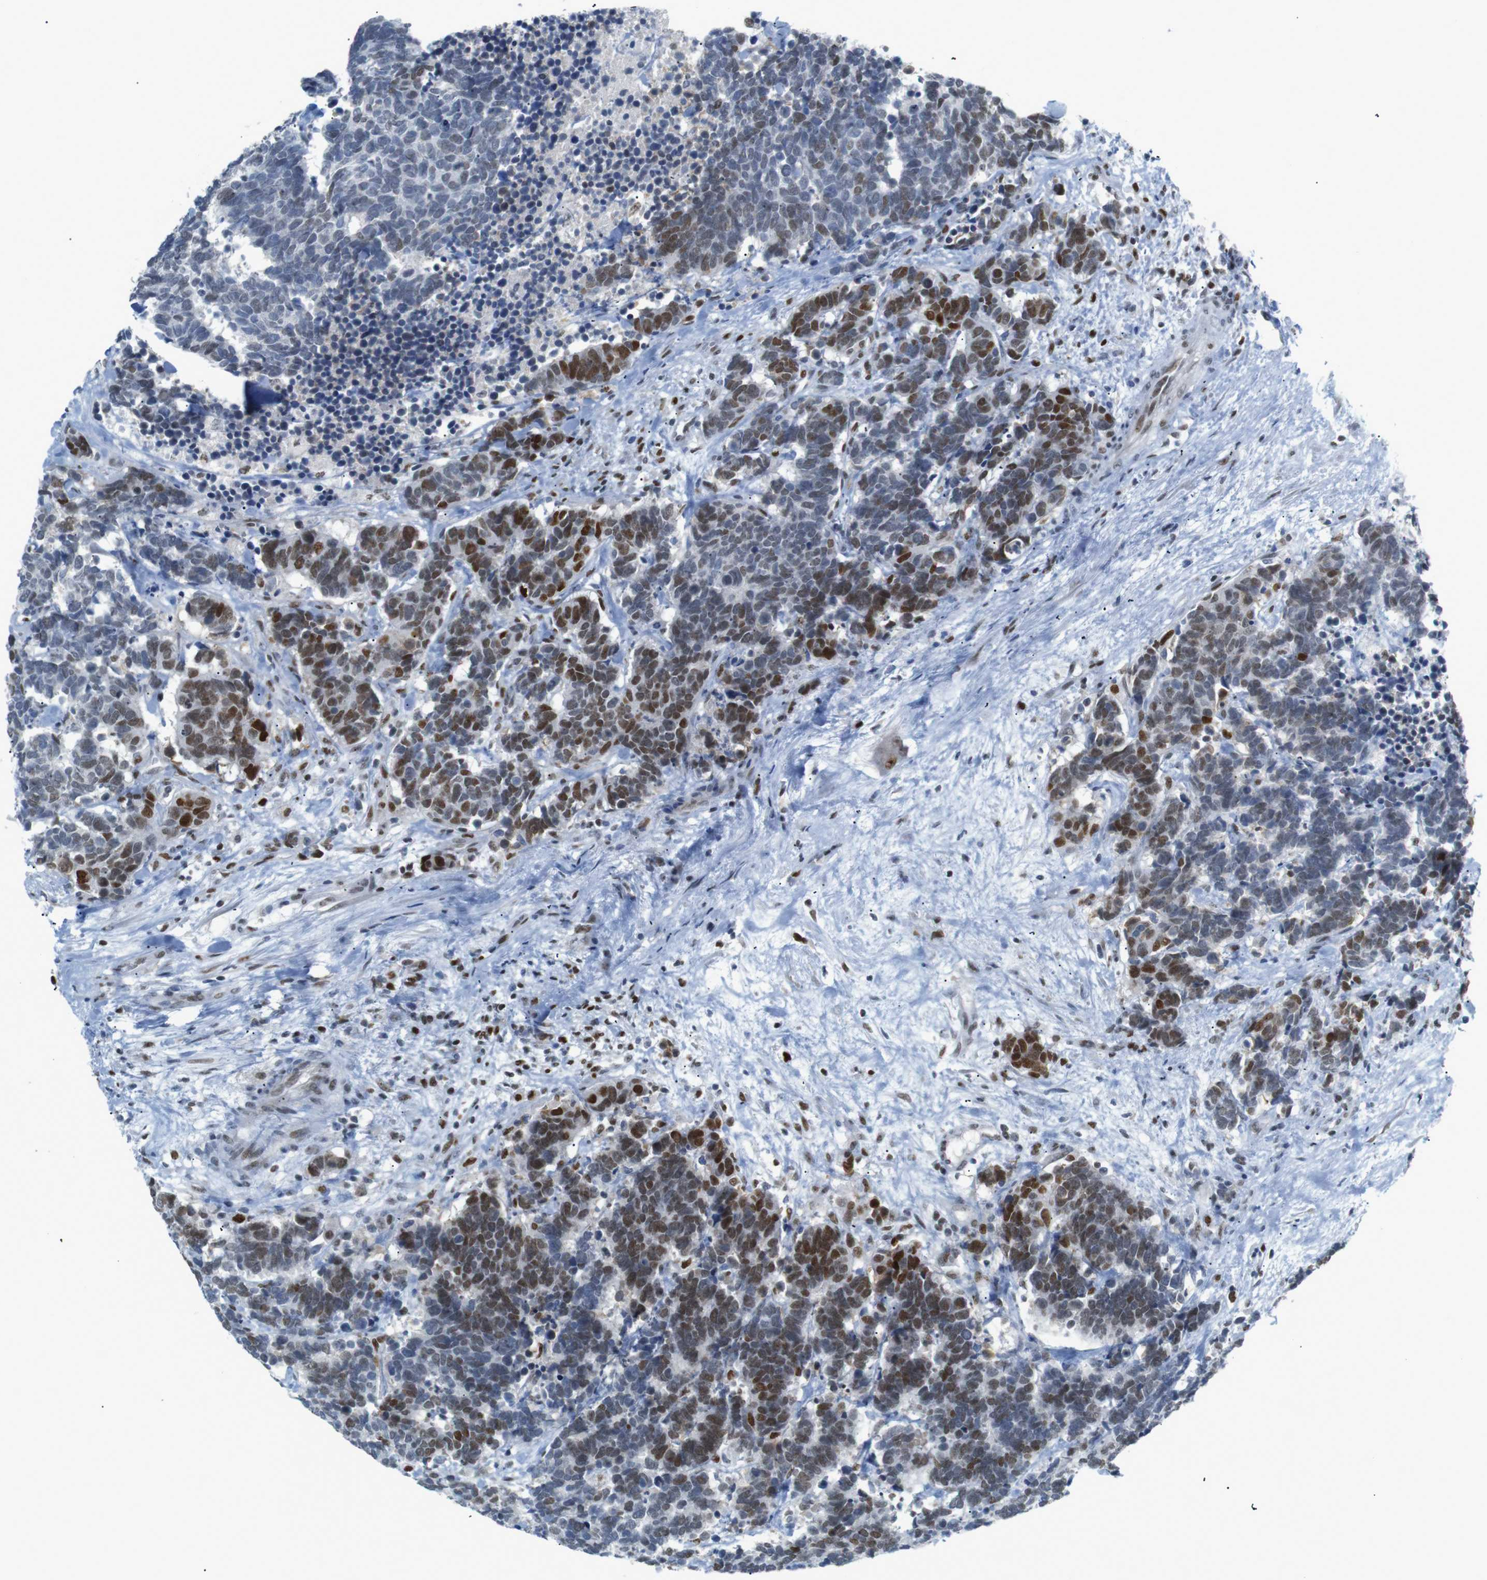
{"staining": {"intensity": "moderate", "quantity": "25%-75%", "location": "nuclear"}, "tissue": "carcinoid", "cell_type": "Tumor cells", "image_type": "cancer", "snomed": [{"axis": "morphology", "description": "Carcinoma, NOS"}, {"axis": "morphology", "description": "Carcinoid, malignant, NOS"}, {"axis": "topography", "description": "Urinary bladder"}], "caption": "Immunohistochemistry micrograph of carcinoid stained for a protein (brown), which displays medium levels of moderate nuclear positivity in approximately 25%-75% of tumor cells.", "gene": "RIOX2", "patient": {"sex": "male", "age": 57}}